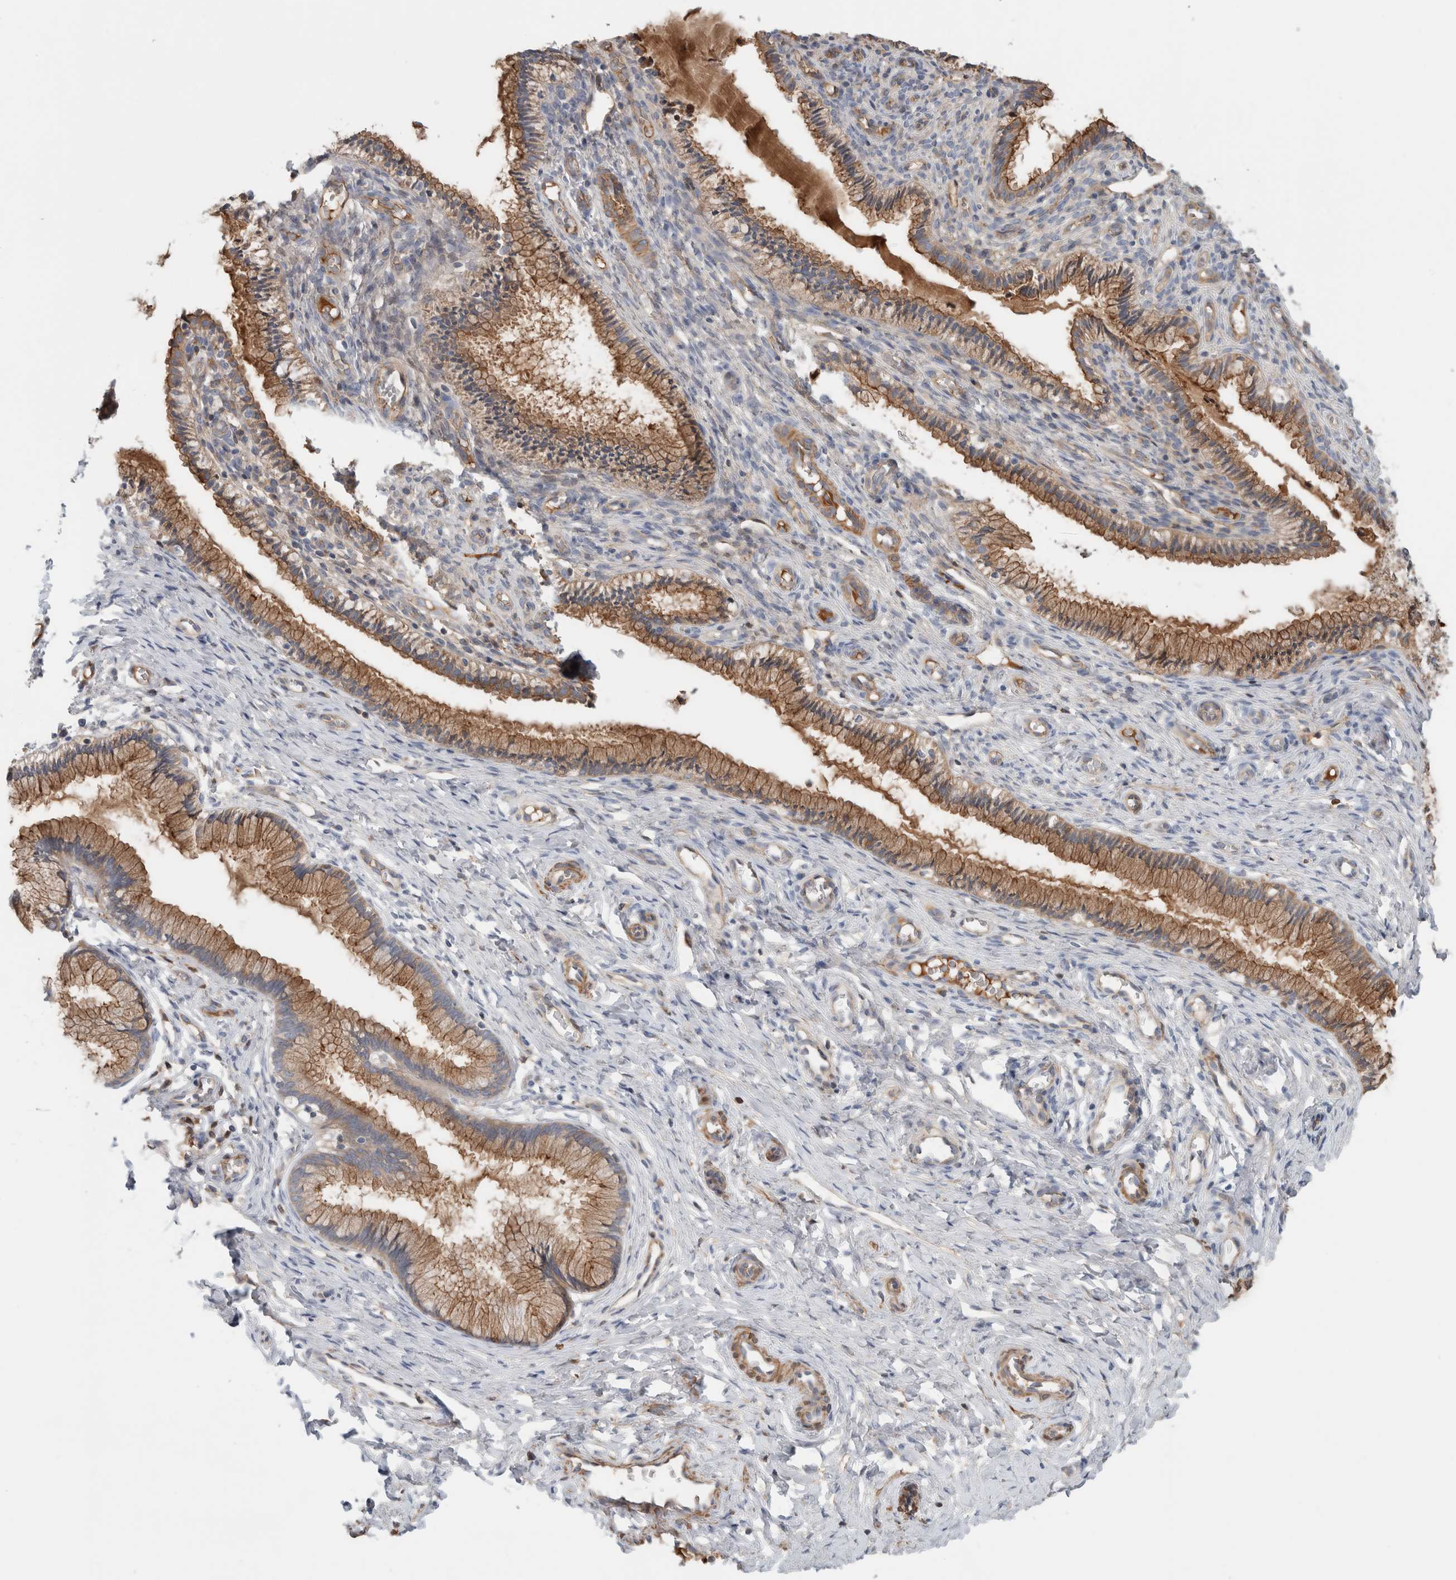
{"staining": {"intensity": "moderate", "quantity": ">75%", "location": "cytoplasmic/membranous"}, "tissue": "cervix", "cell_type": "Glandular cells", "image_type": "normal", "snomed": [{"axis": "morphology", "description": "Normal tissue, NOS"}, {"axis": "topography", "description": "Cervix"}], "caption": "Glandular cells display medium levels of moderate cytoplasmic/membranous staining in about >75% of cells in unremarkable cervix. The staining is performed using DAB brown chromogen to label protein expression. The nuclei are counter-stained blue using hematoxylin.", "gene": "CFI", "patient": {"sex": "female", "age": 27}}